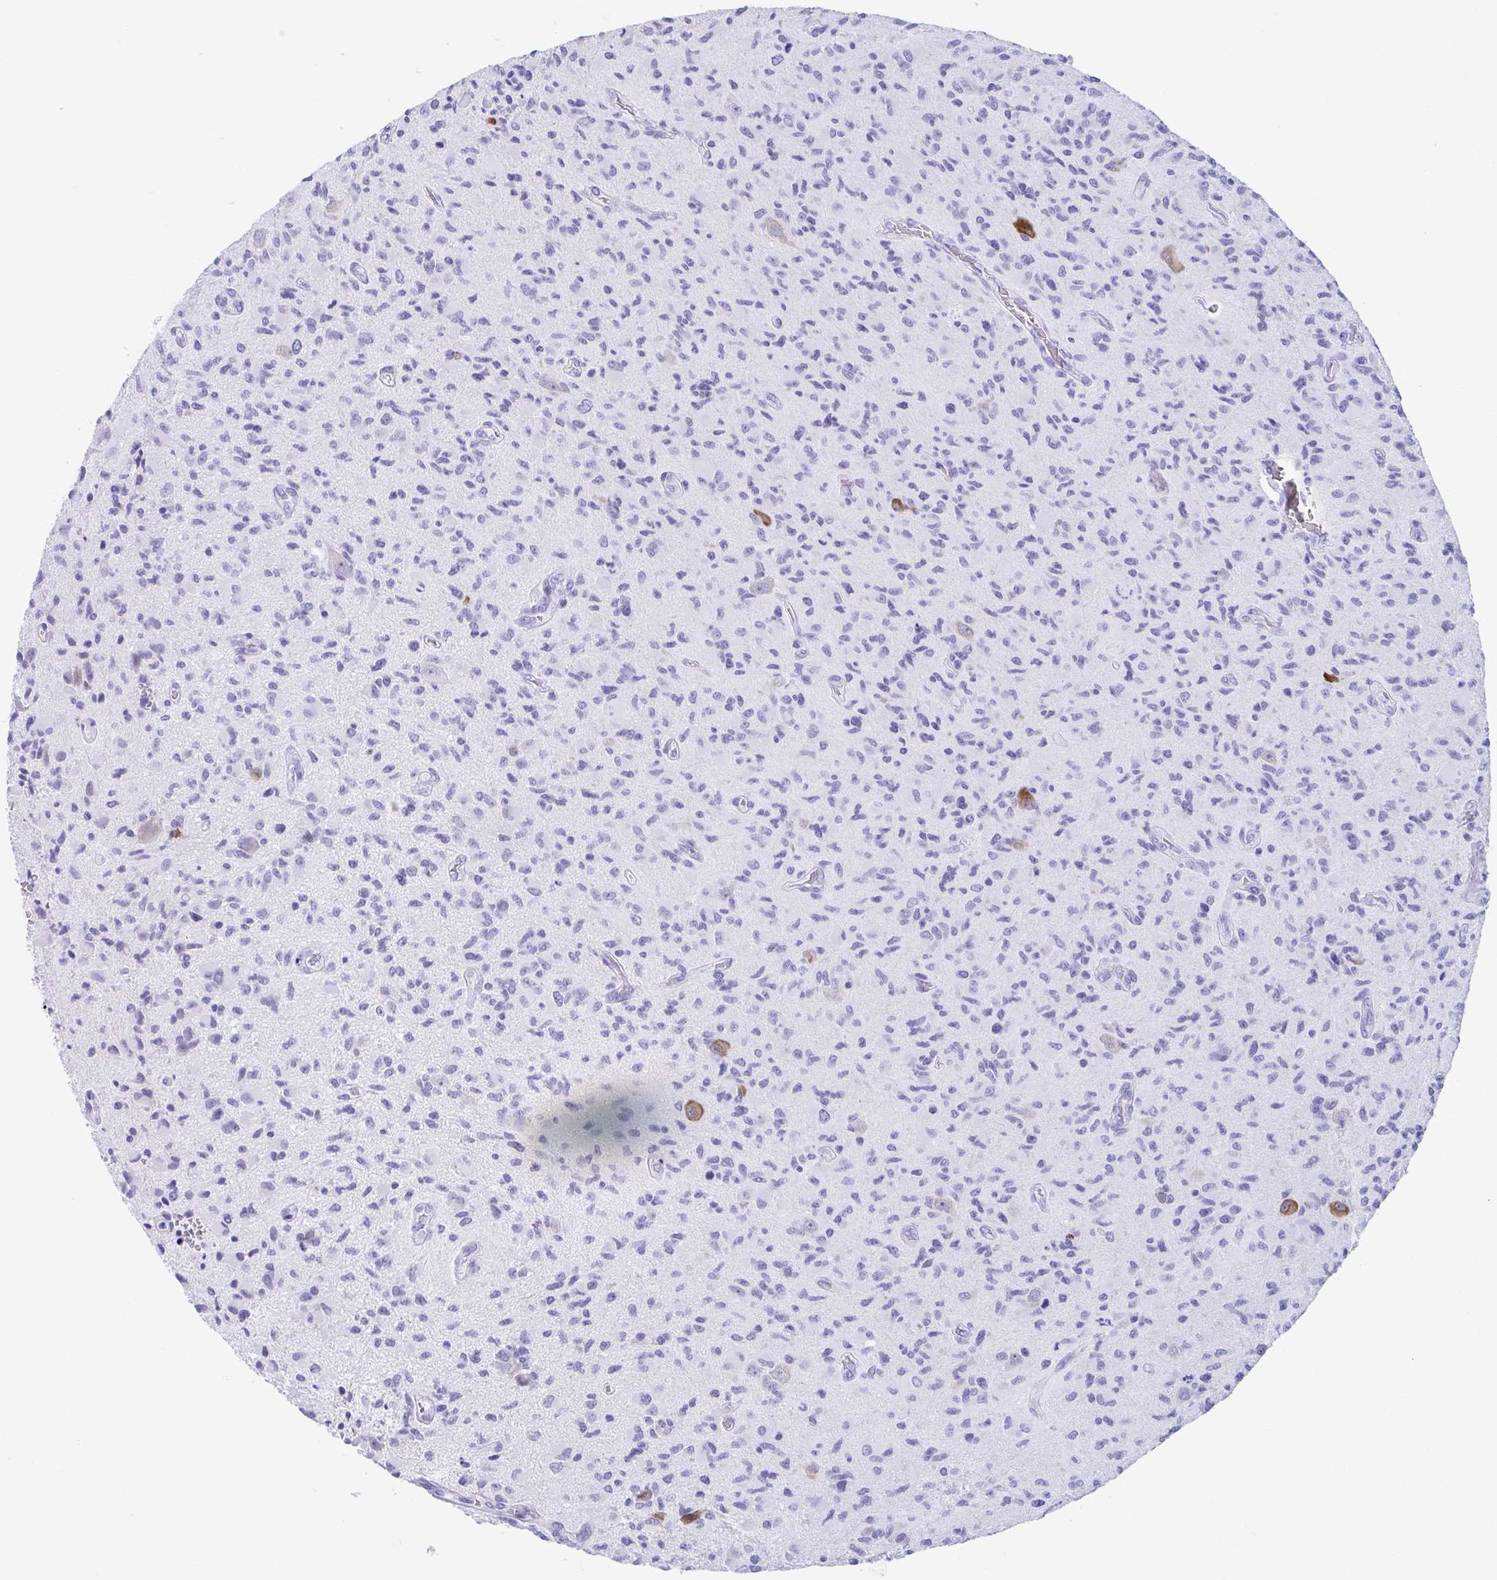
{"staining": {"intensity": "negative", "quantity": "none", "location": "none"}, "tissue": "glioma", "cell_type": "Tumor cells", "image_type": "cancer", "snomed": [{"axis": "morphology", "description": "Glioma, malignant, High grade"}, {"axis": "topography", "description": "Brain"}], "caption": "A micrograph of glioma stained for a protein reveals no brown staining in tumor cells. (Brightfield microscopy of DAB (3,3'-diaminobenzidine) IHC at high magnification).", "gene": "TMEM35A", "patient": {"sex": "female", "age": 65}}